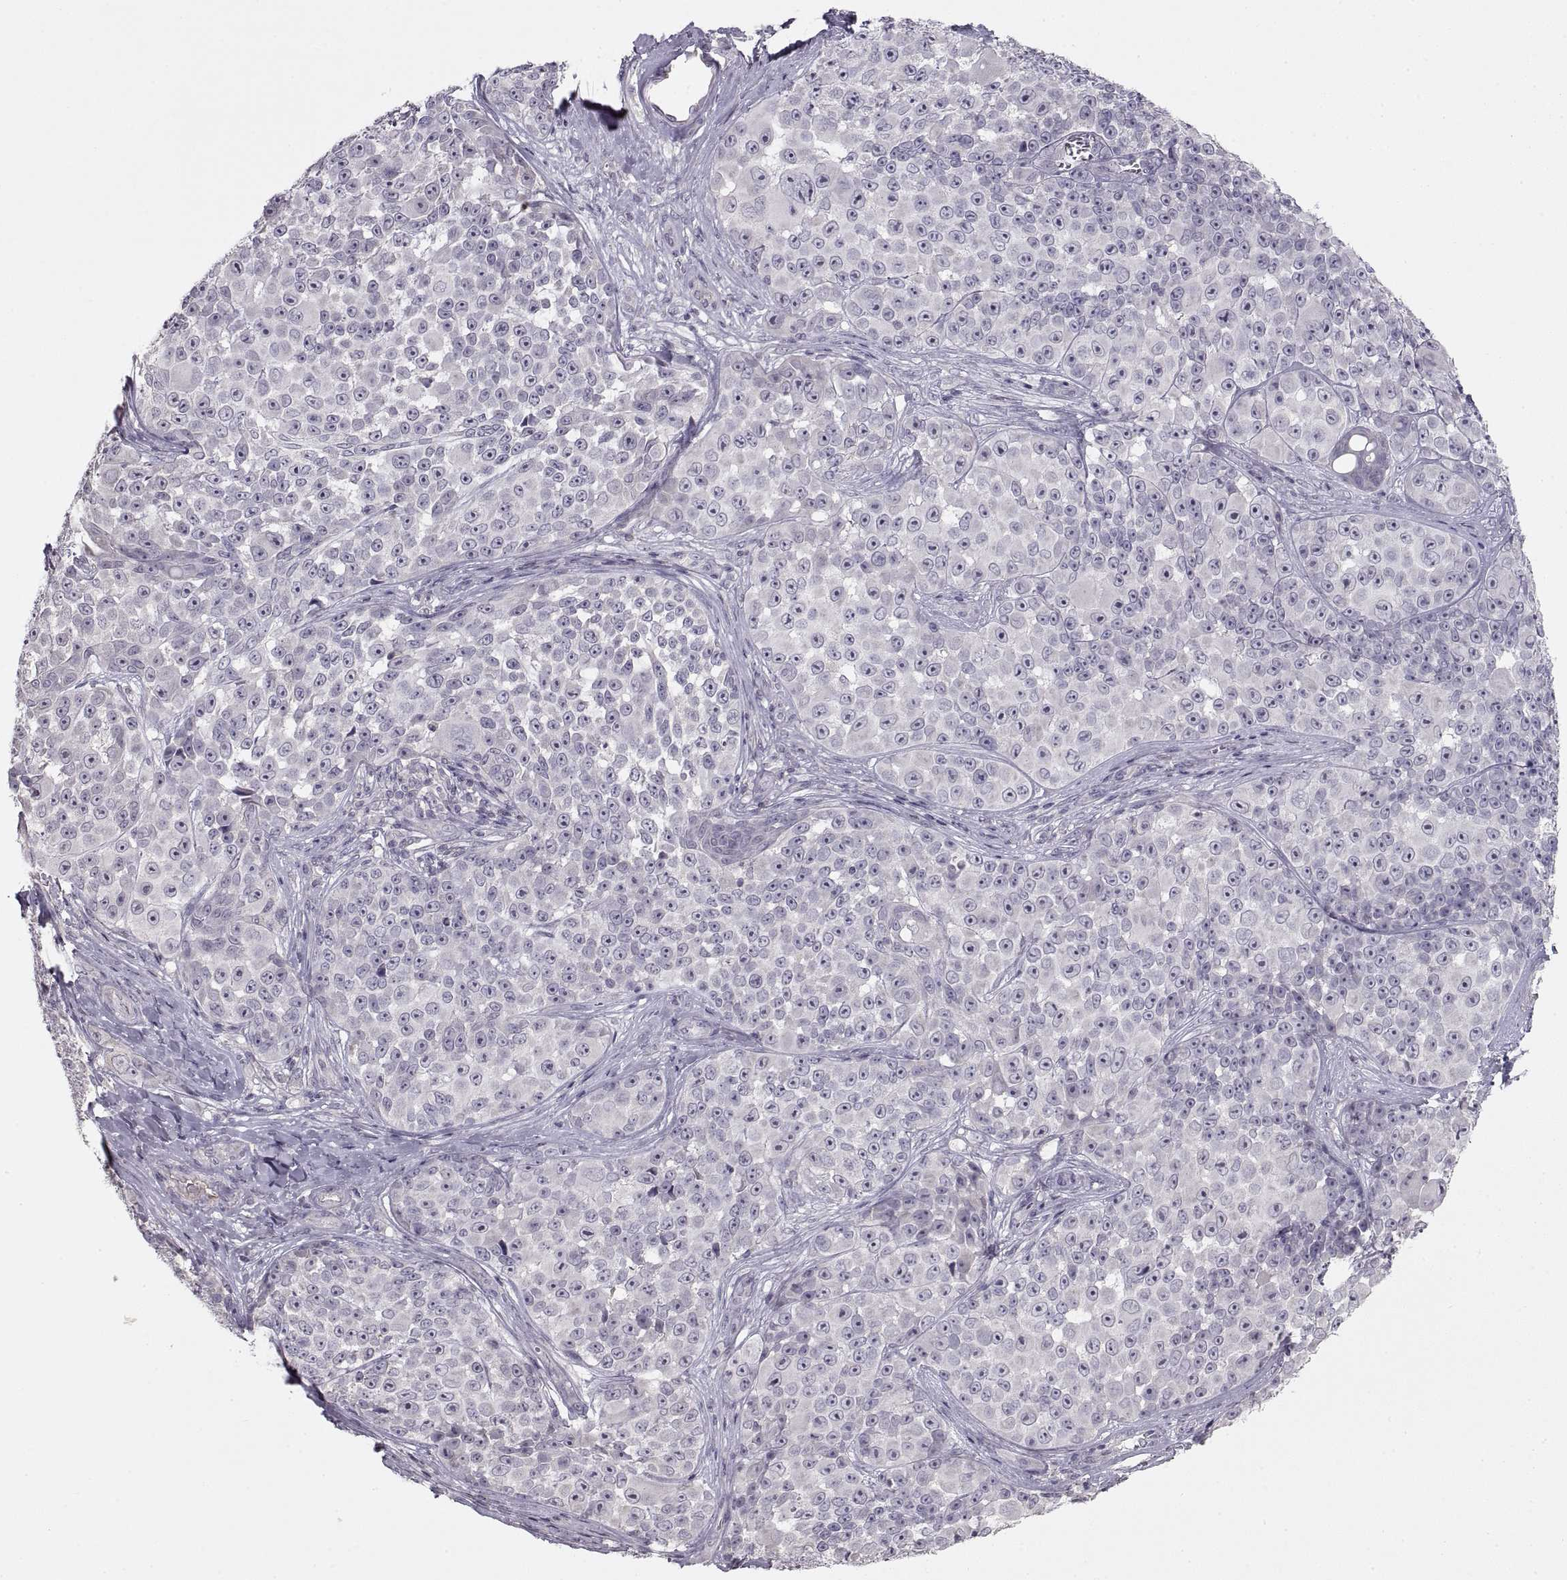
{"staining": {"intensity": "negative", "quantity": "none", "location": "none"}, "tissue": "melanoma", "cell_type": "Tumor cells", "image_type": "cancer", "snomed": [{"axis": "morphology", "description": "Malignant melanoma, NOS"}, {"axis": "topography", "description": "Skin"}], "caption": "Malignant melanoma stained for a protein using immunohistochemistry shows no positivity tumor cells.", "gene": "ADAM11", "patient": {"sex": "female", "age": 88}}